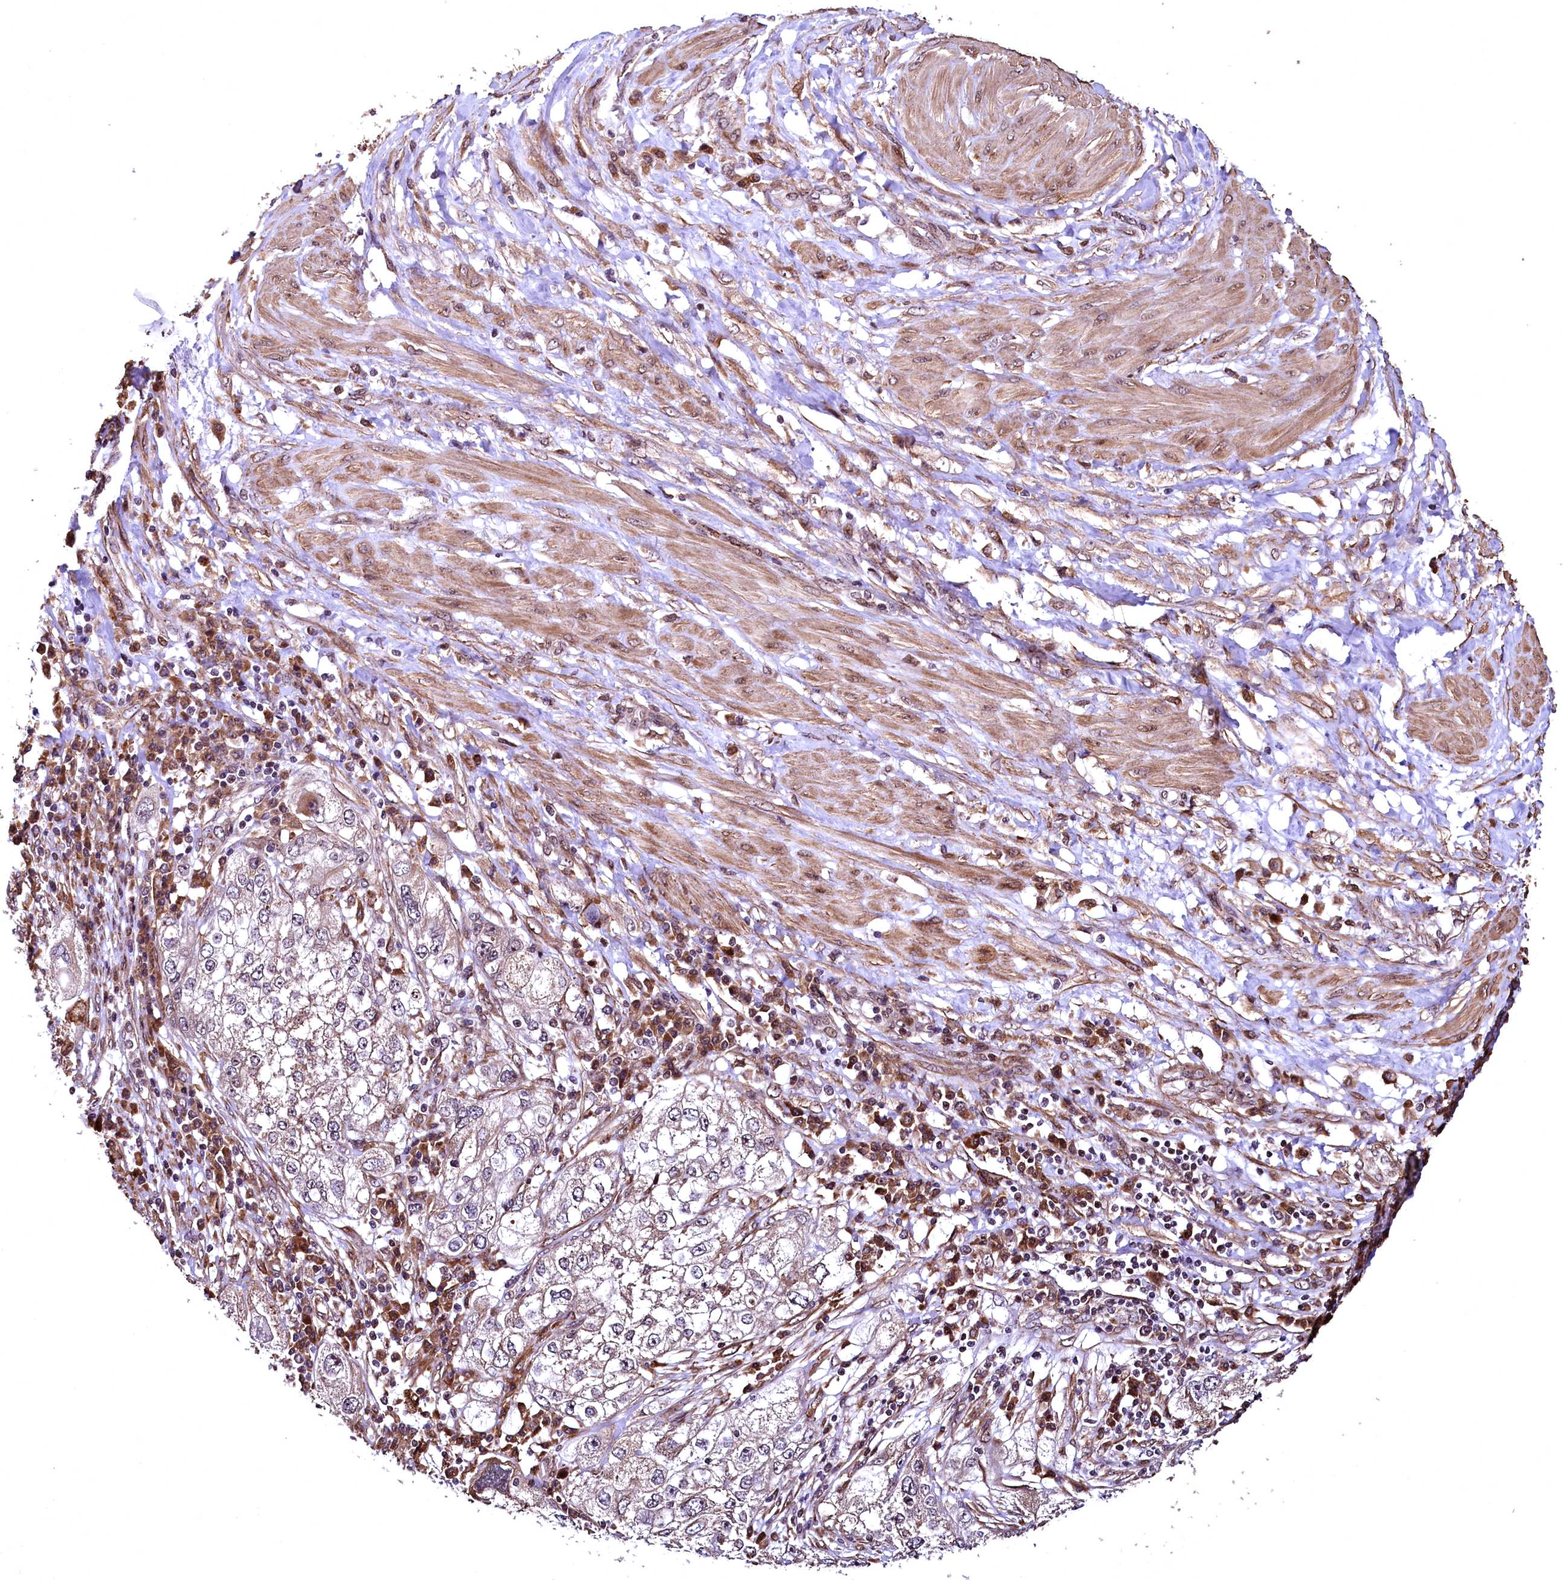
{"staining": {"intensity": "moderate", "quantity": "<25%", "location": "cytoplasmic/membranous"}, "tissue": "endometrial cancer", "cell_type": "Tumor cells", "image_type": "cancer", "snomed": [{"axis": "morphology", "description": "Adenocarcinoma, NOS"}, {"axis": "topography", "description": "Endometrium"}], "caption": "Immunohistochemical staining of human endometrial cancer (adenocarcinoma) shows low levels of moderate cytoplasmic/membranous protein positivity in about <25% of tumor cells. (Stains: DAB in brown, nuclei in blue, Microscopy: brightfield microscopy at high magnification).", "gene": "PDS5B", "patient": {"sex": "female", "age": 49}}